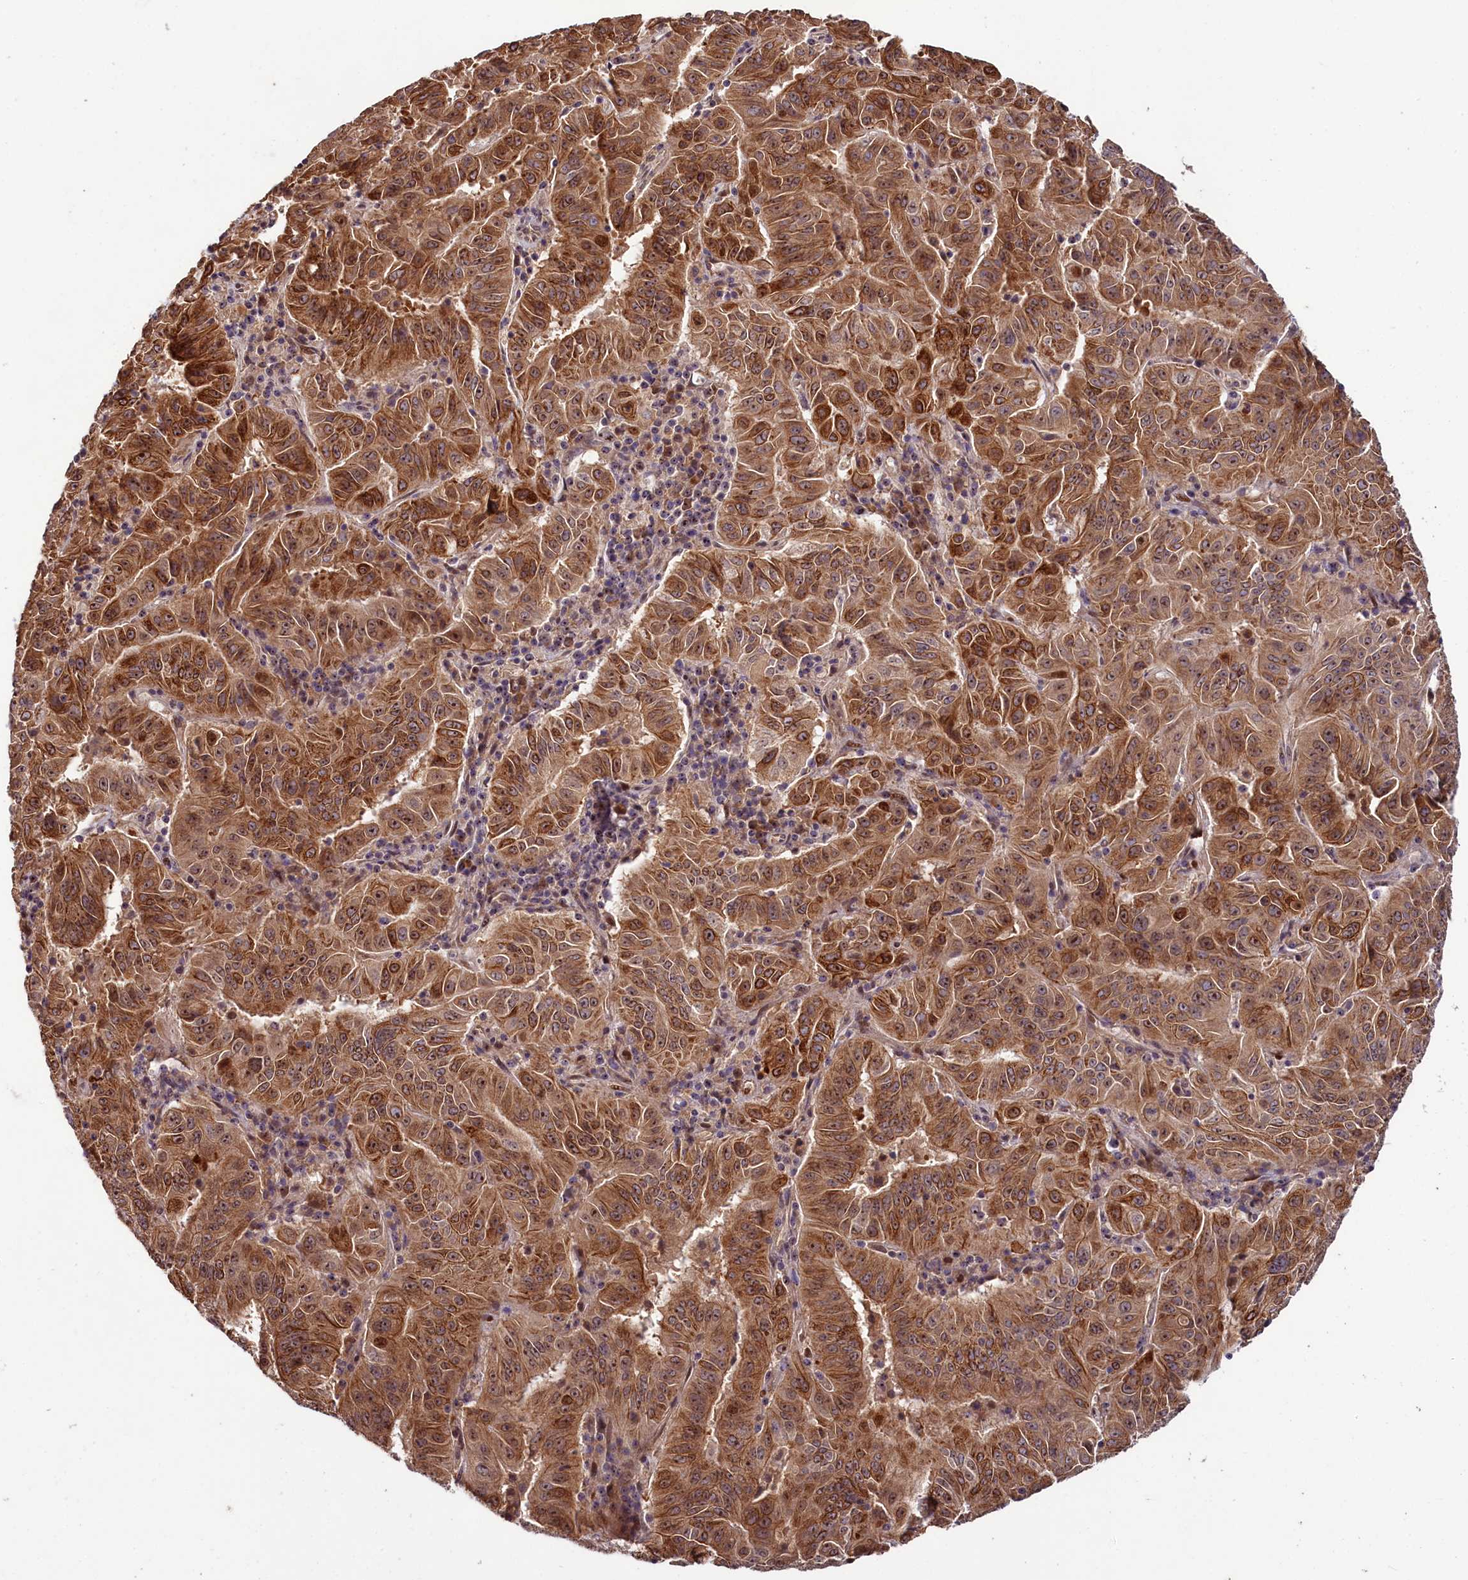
{"staining": {"intensity": "strong", "quantity": ">75%", "location": "cytoplasmic/membranous"}, "tissue": "pancreatic cancer", "cell_type": "Tumor cells", "image_type": "cancer", "snomed": [{"axis": "morphology", "description": "Adenocarcinoma, NOS"}, {"axis": "topography", "description": "Pancreas"}], "caption": "Tumor cells demonstrate strong cytoplasmic/membranous staining in approximately >75% of cells in pancreatic cancer.", "gene": "N4BP2L1", "patient": {"sex": "male", "age": 63}}